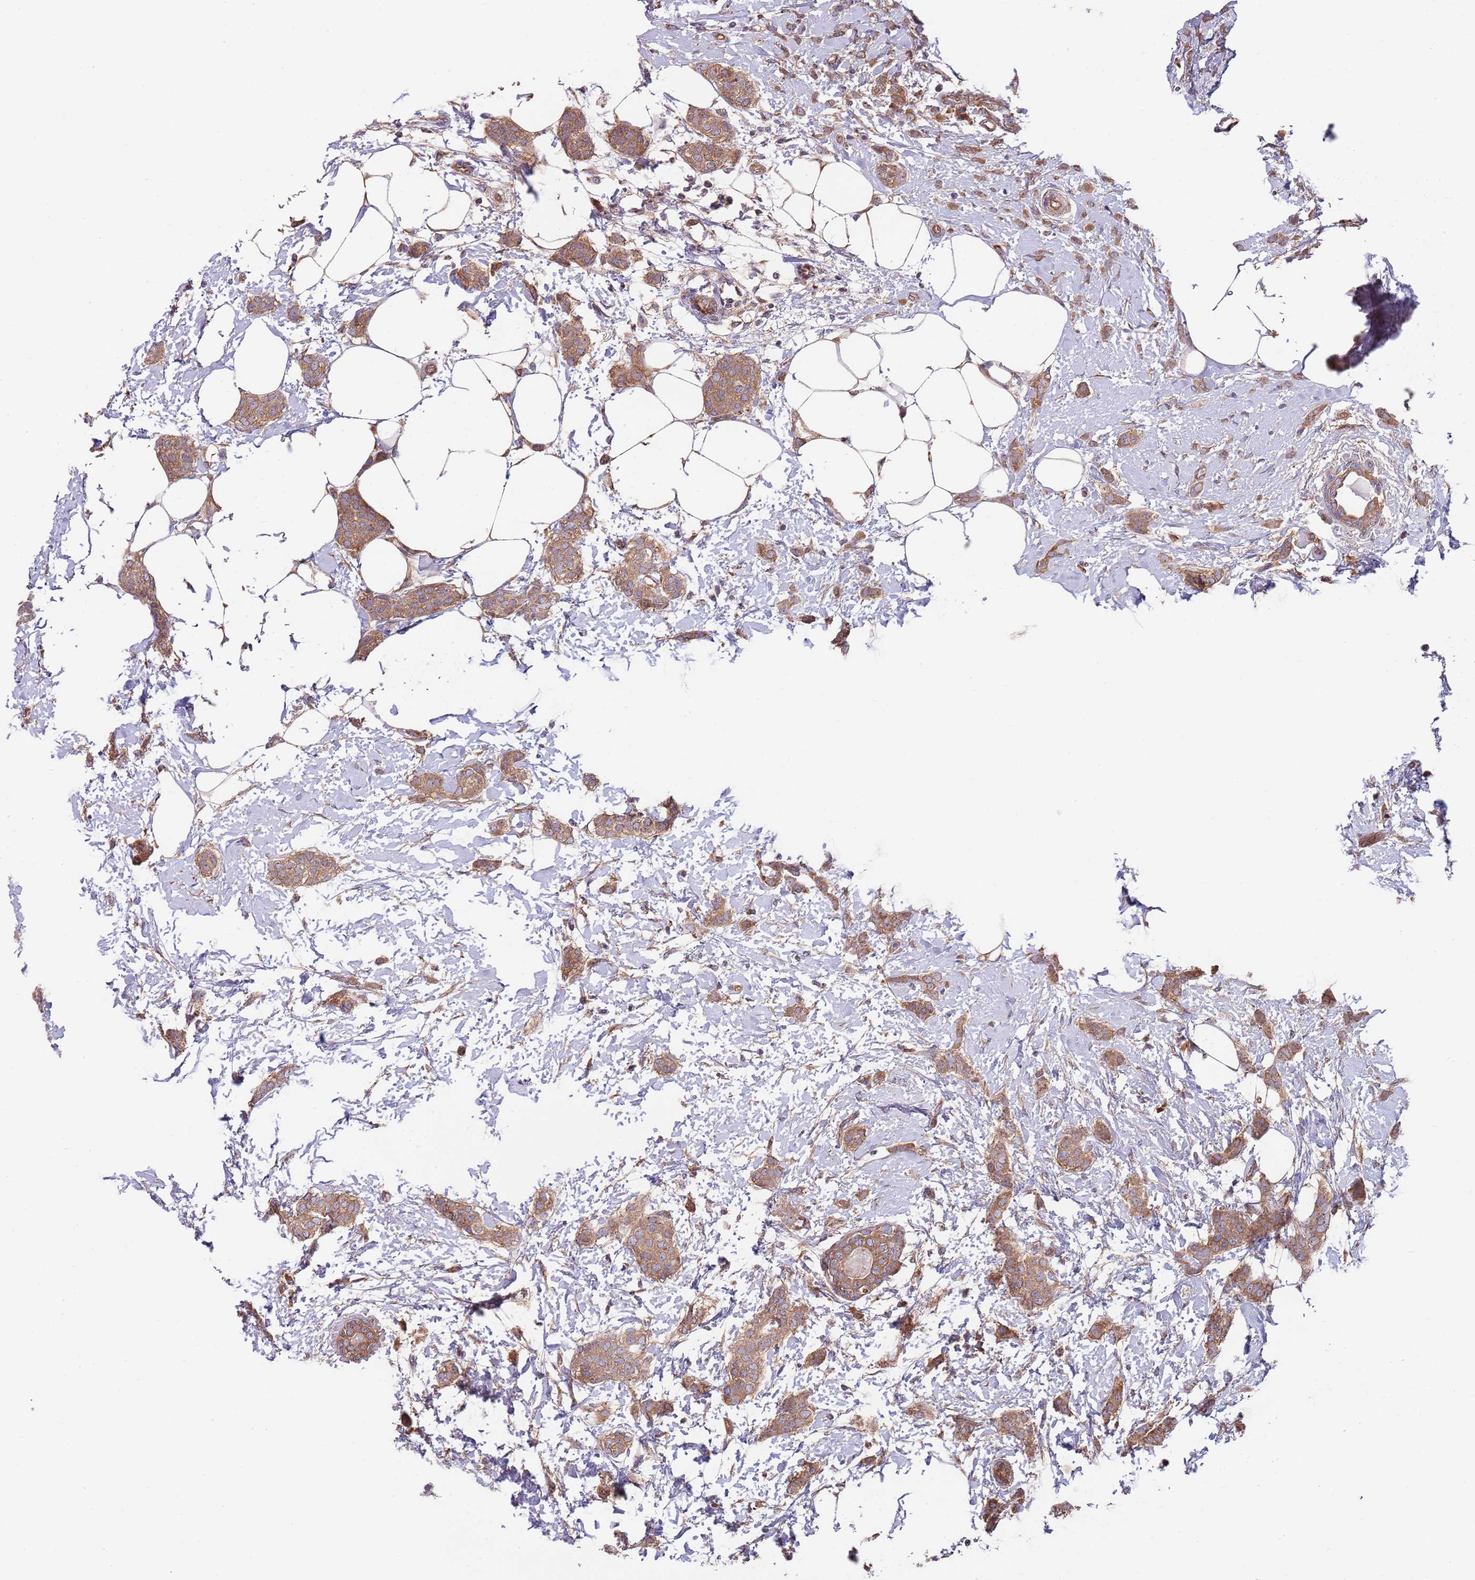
{"staining": {"intensity": "moderate", "quantity": ">75%", "location": "cytoplasmic/membranous"}, "tissue": "breast cancer", "cell_type": "Tumor cells", "image_type": "cancer", "snomed": [{"axis": "morphology", "description": "Duct carcinoma"}, {"axis": "topography", "description": "Breast"}], "caption": "Invasive ductal carcinoma (breast) was stained to show a protein in brown. There is medium levels of moderate cytoplasmic/membranous staining in approximately >75% of tumor cells. Nuclei are stained in blue.", "gene": "EIF3F", "patient": {"sex": "female", "age": 72}}